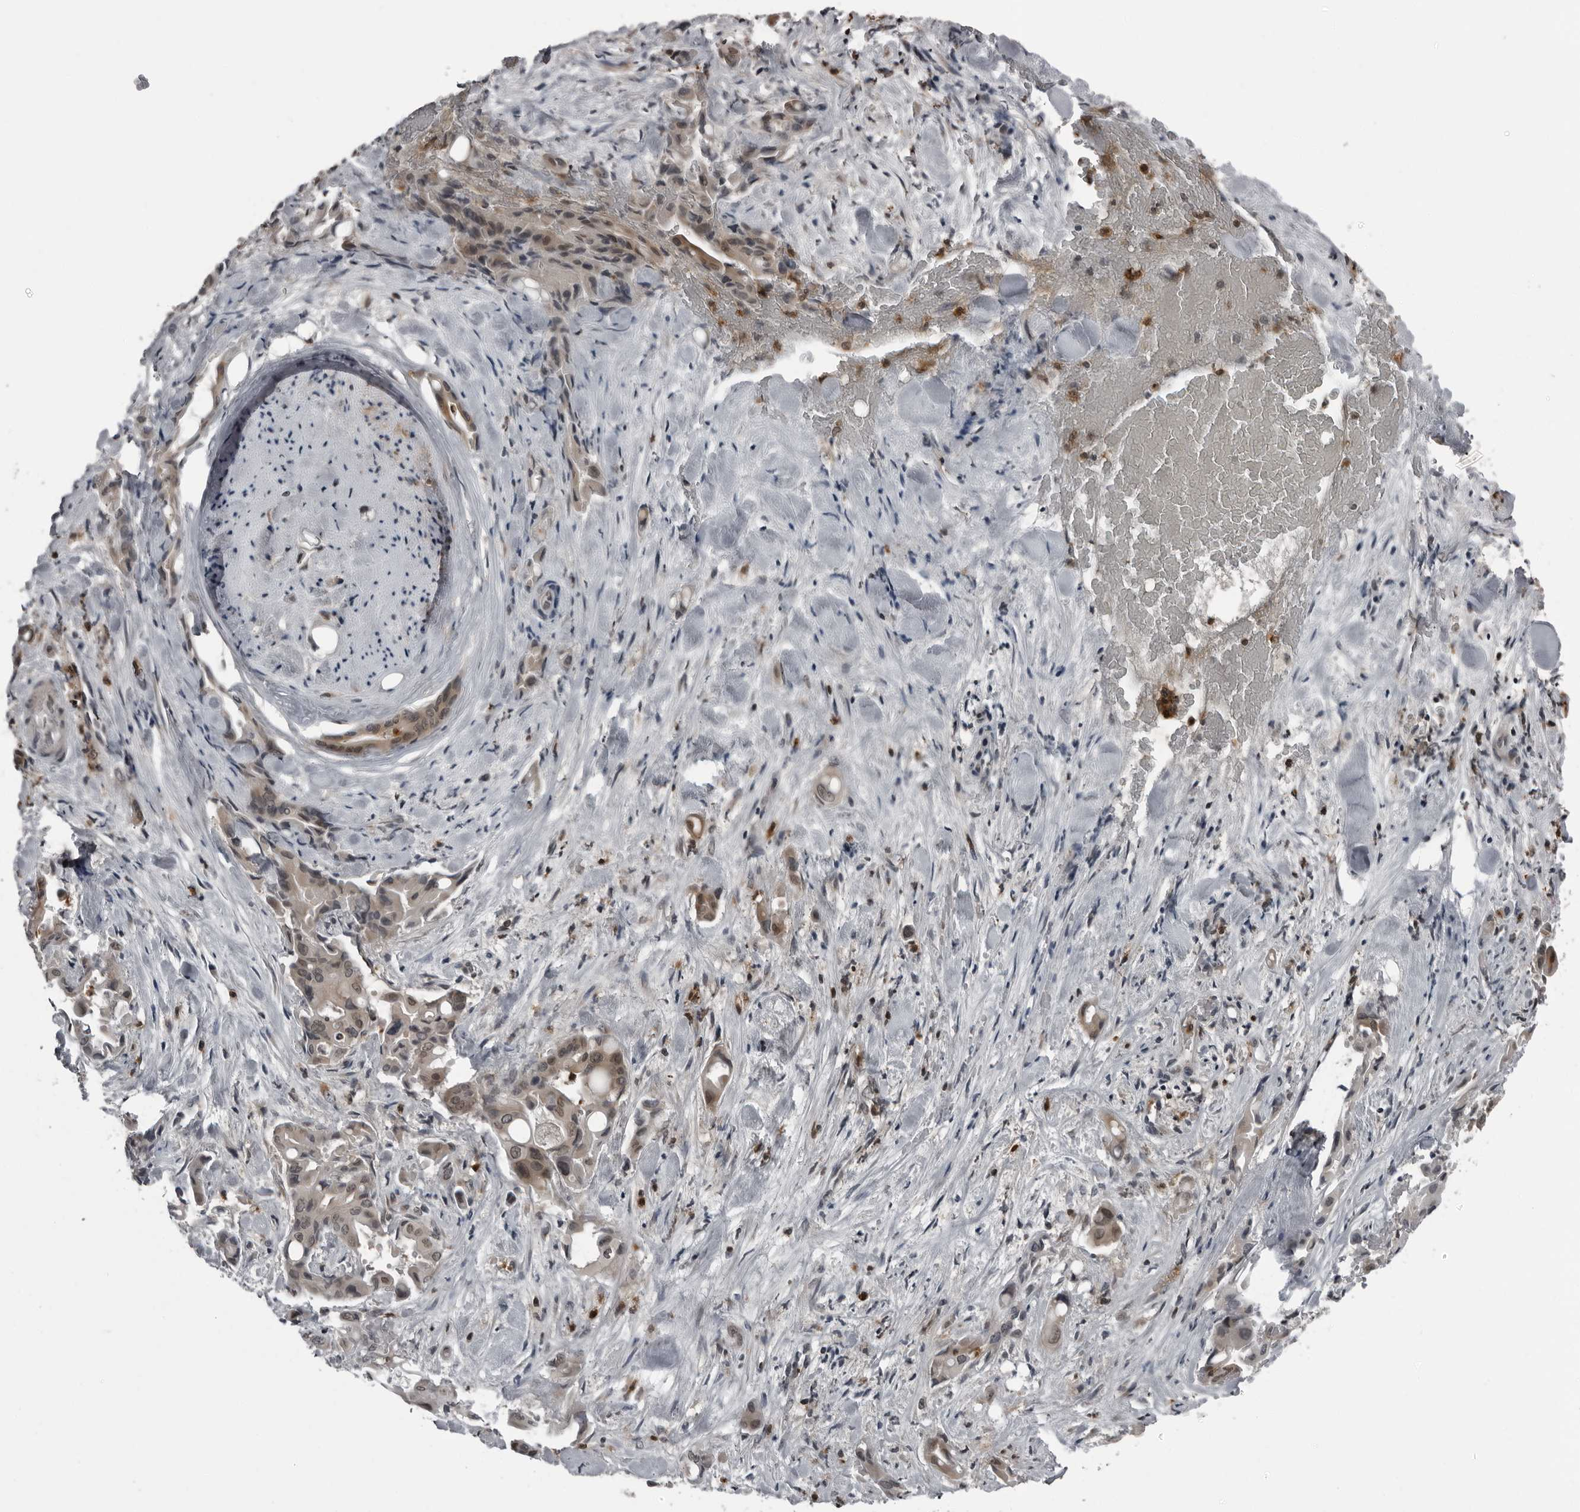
{"staining": {"intensity": "moderate", "quantity": ">75%", "location": "cytoplasmic/membranous,nuclear"}, "tissue": "liver cancer", "cell_type": "Tumor cells", "image_type": "cancer", "snomed": [{"axis": "morphology", "description": "Cholangiocarcinoma"}, {"axis": "topography", "description": "Liver"}], "caption": "The micrograph shows a brown stain indicating the presence of a protein in the cytoplasmic/membranous and nuclear of tumor cells in liver cholangiocarcinoma.", "gene": "RTCA", "patient": {"sex": "female", "age": 68}}